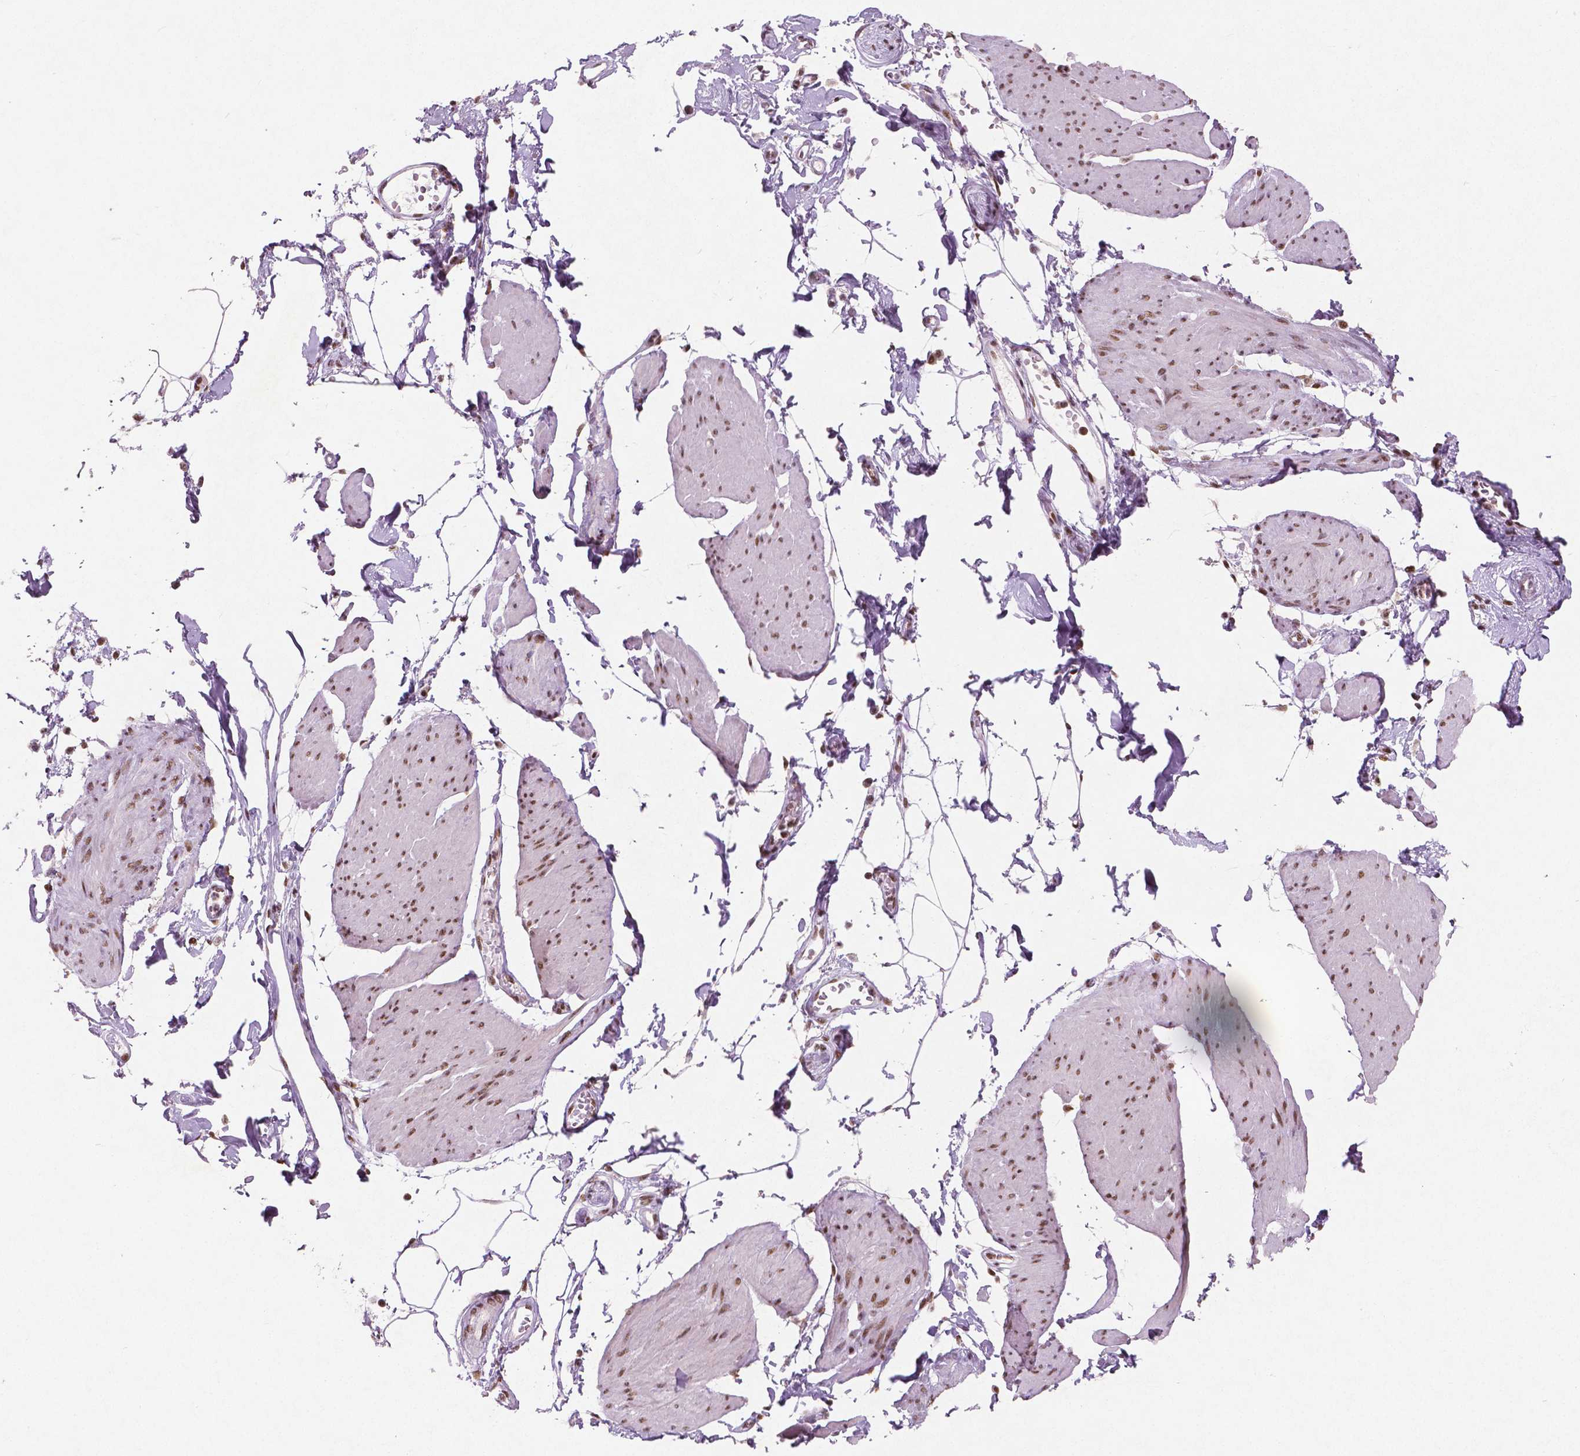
{"staining": {"intensity": "moderate", "quantity": ">75%", "location": "nuclear"}, "tissue": "smooth muscle", "cell_type": "Smooth muscle cells", "image_type": "normal", "snomed": [{"axis": "morphology", "description": "Normal tissue, NOS"}, {"axis": "topography", "description": "Adipose tissue"}, {"axis": "topography", "description": "Smooth muscle"}, {"axis": "topography", "description": "Peripheral nerve tissue"}], "caption": "The image reveals staining of normal smooth muscle, revealing moderate nuclear protein expression (brown color) within smooth muscle cells.", "gene": "BRD4", "patient": {"sex": "male", "age": 83}}